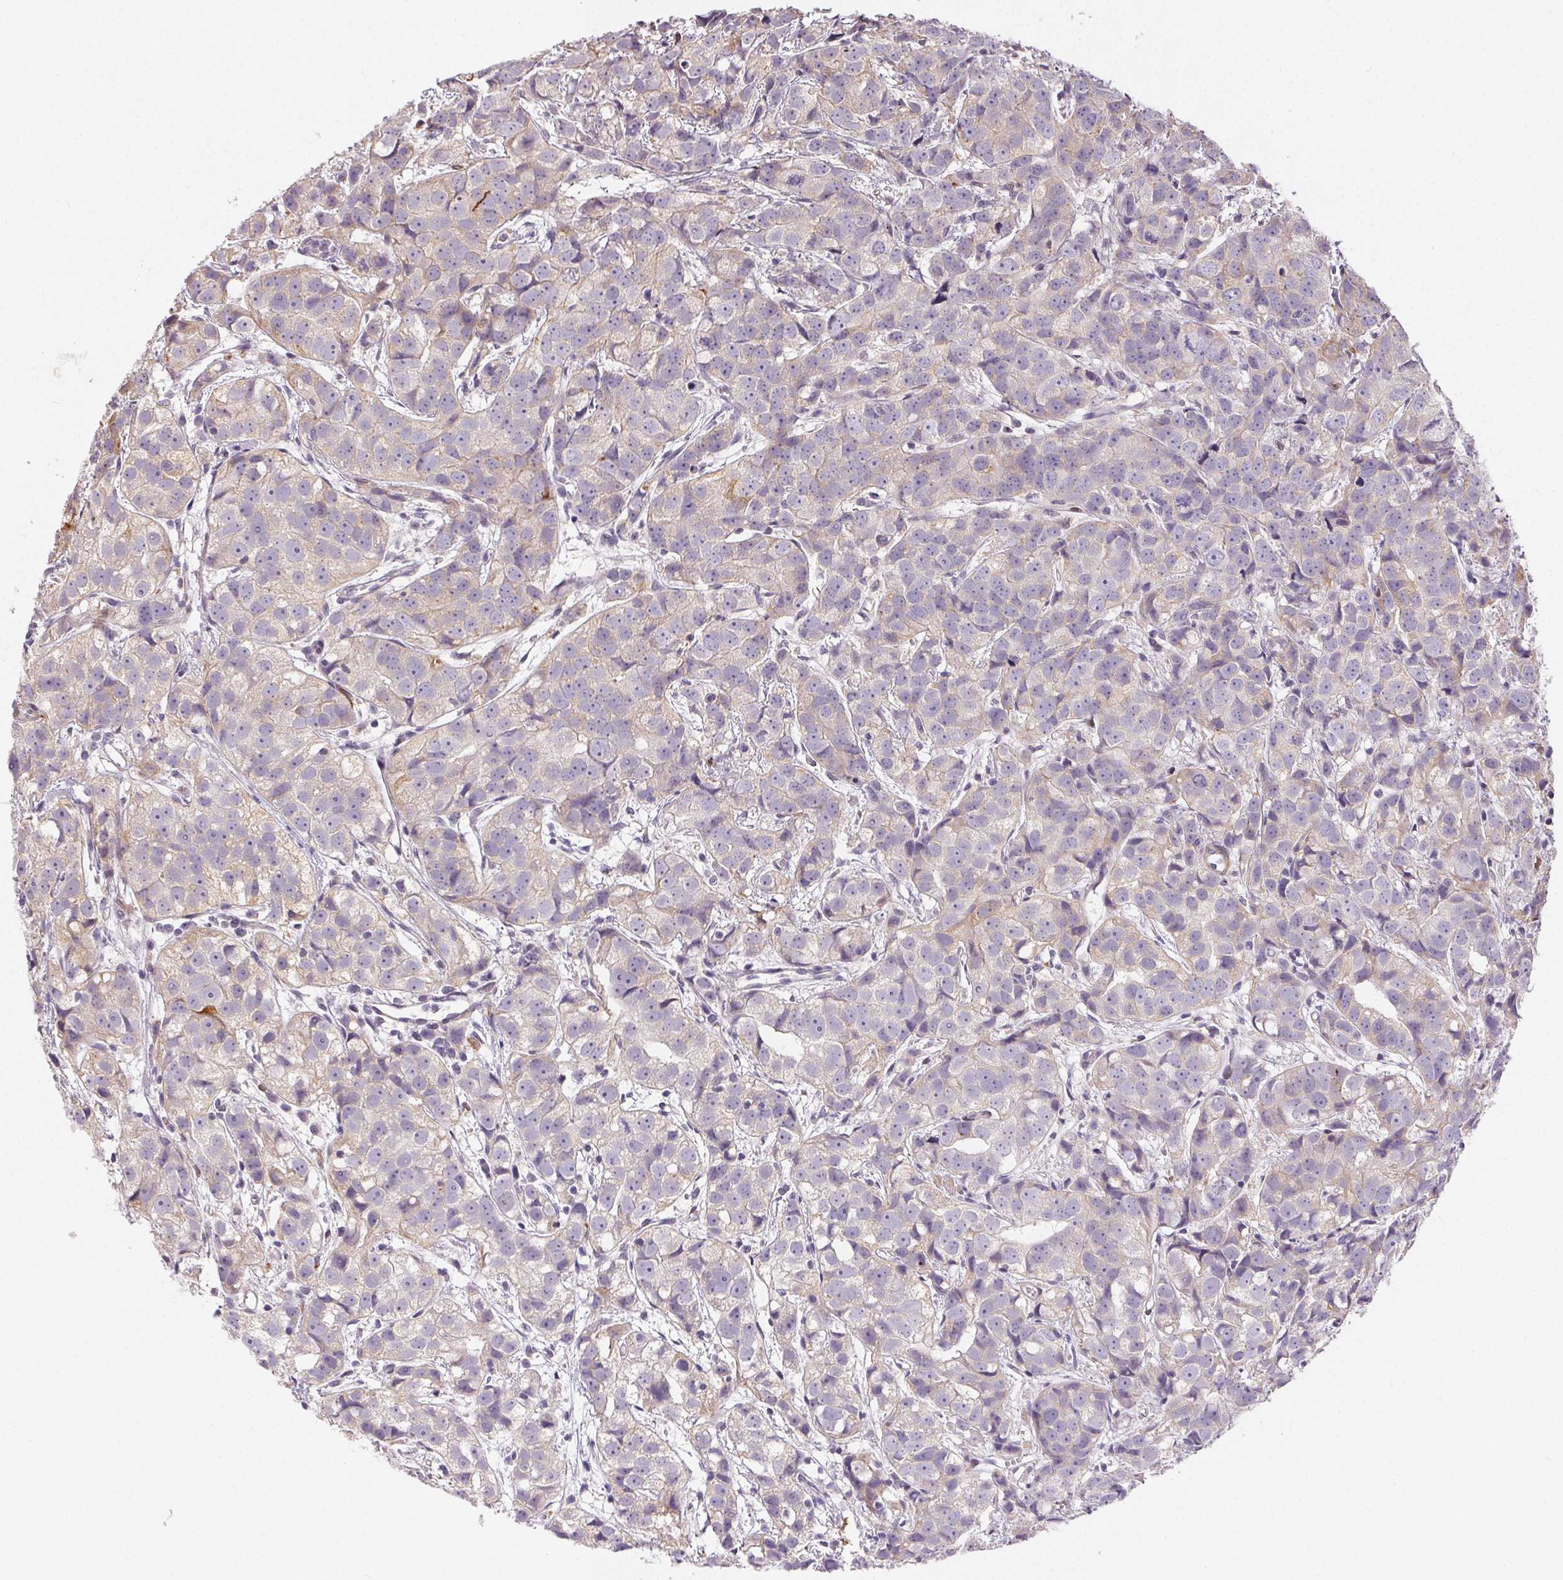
{"staining": {"intensity": "weak", "quantity": "<25%", "location": "cytoplasmic/membranous"}, "tissue": "prostate cancer", "cell_type": "Tumor cells", "image_type": "cancer", "snomed": [{"axis": "morphology", "description": "Adenocarcinoma, High grade"}, {"axis": "topography", "description": "Prostate"}], "caption": "Tumor cells are negative for protein expression in human prostate cancer.", "gene": "RPGRIP1", "patient": {"sex": "male", "age": 68}}